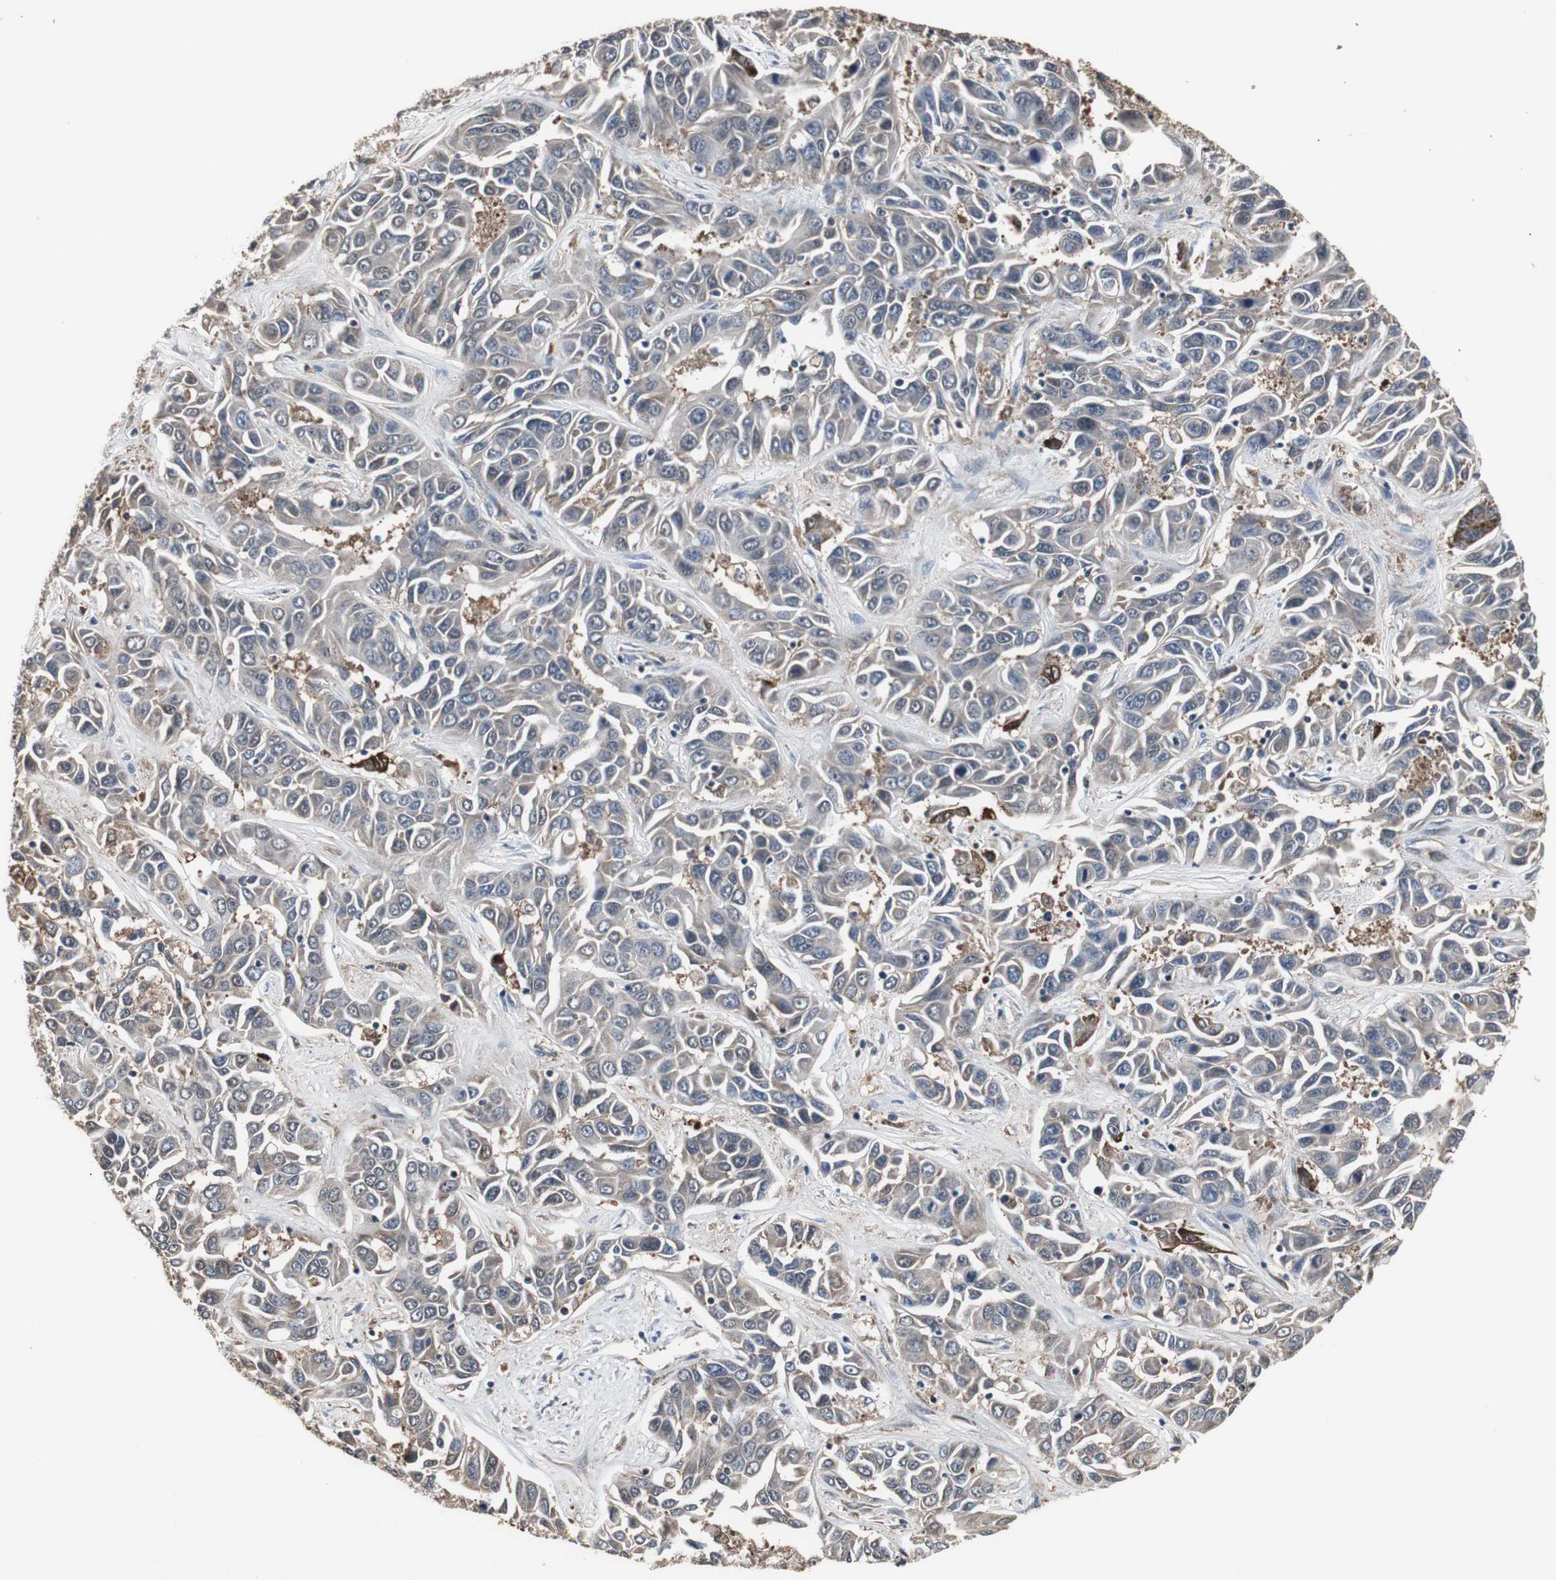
{"staining": {"intensity": "weak", "quantity": "25%-75%", "location": "cytoplasmic/membranous"}, "tissue": "liver cancer", "cell_type": "Tumor cells", "image_type": "cancer", "snomed": [{"axis": "morphology", "description": "Cholangiocarcinoma"}, {"axis": "topography", "description": "Liver"}], "caption": "The photomicrograph reveals staining of liver cancer, revealing weak cytoplasmic/membranous protein expression (brown color) within tumor cells. (DAB (3,3'-diaminobenzidine) IHC with brightfield microscopy, high magnification).", "gene": "ZSCAN22", "patient": {"sex": "female", "age": 52}}